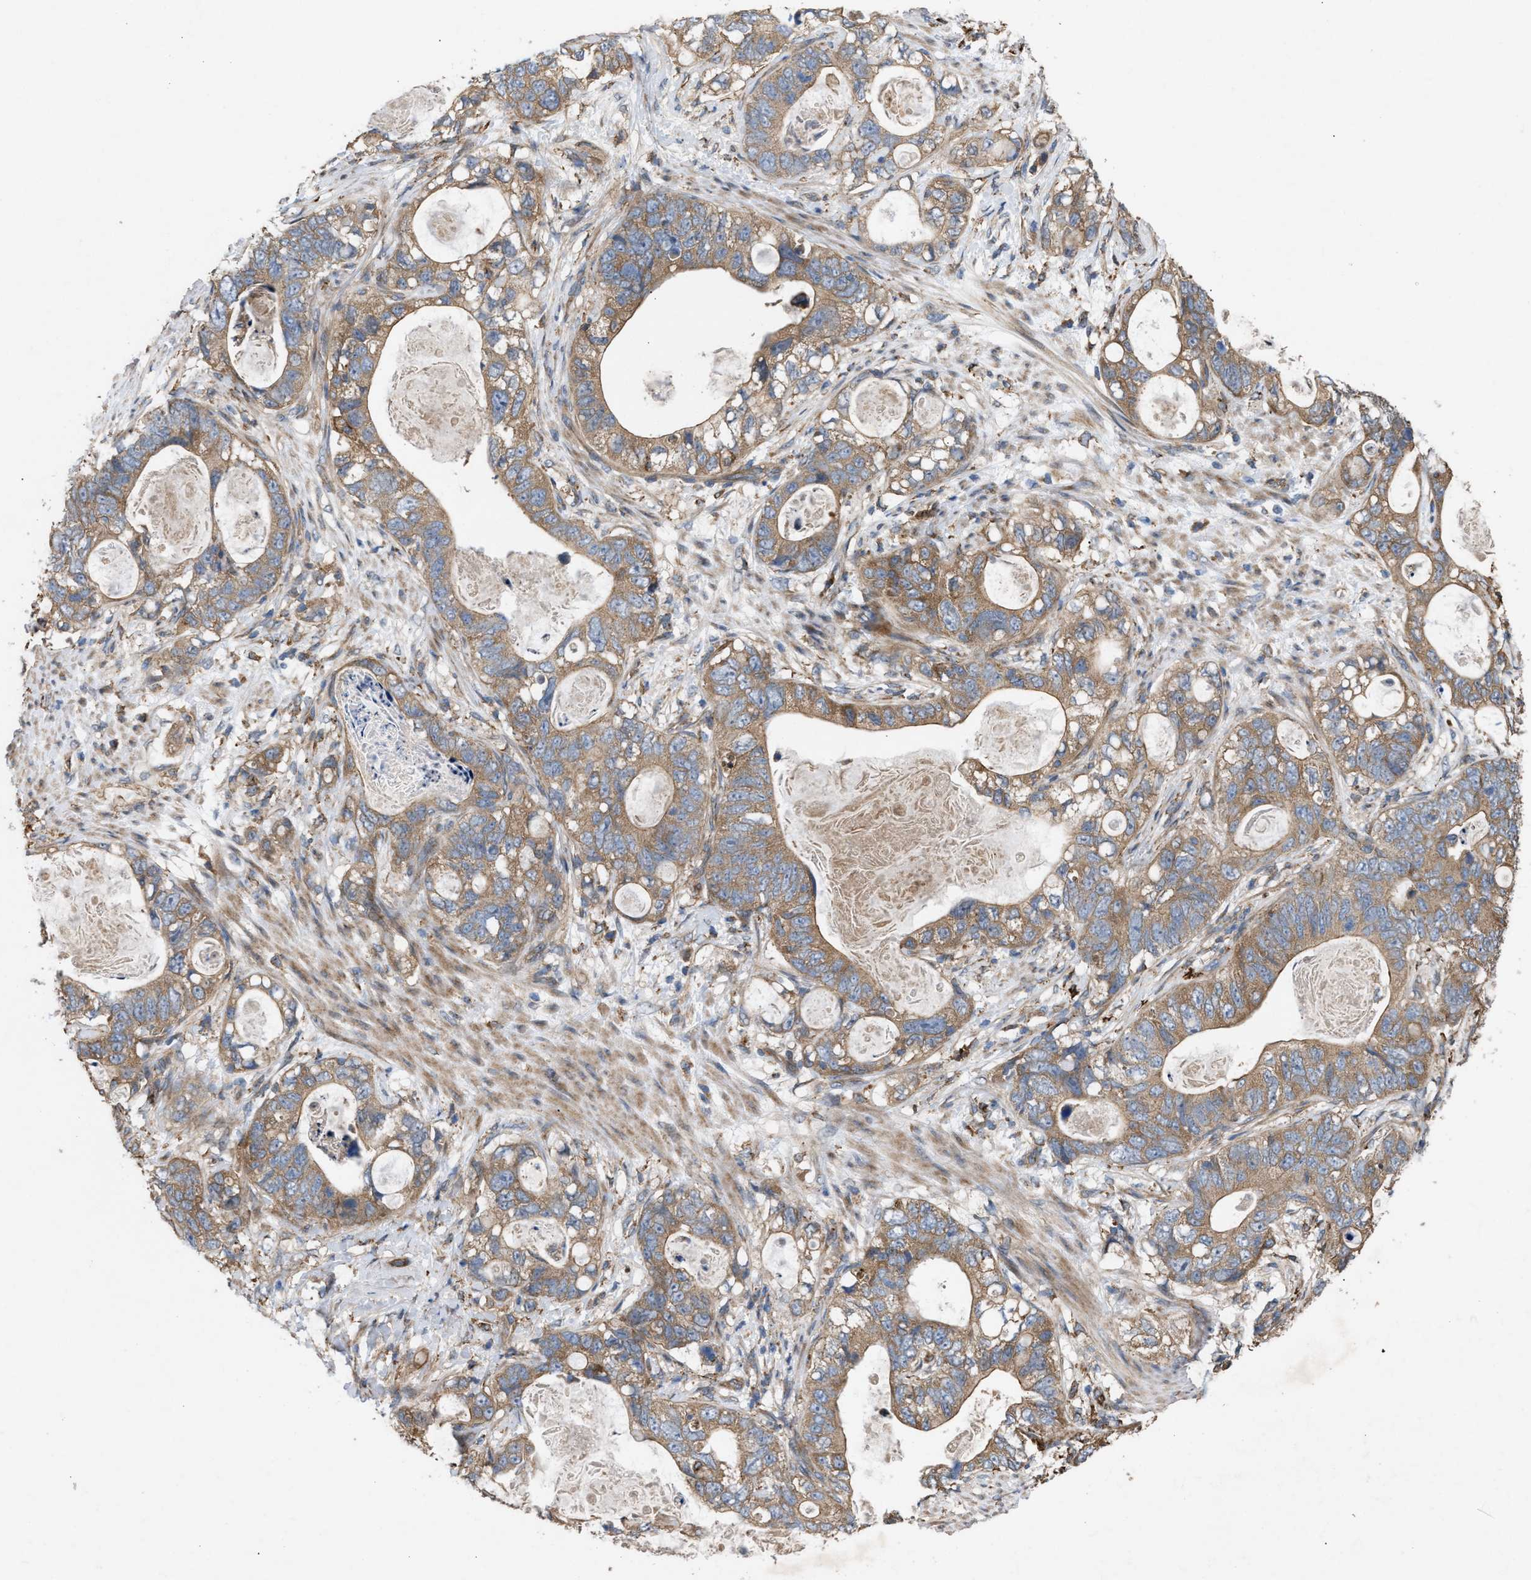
{"staining": {"intensity": "moderate", "quantity": ">75%", "location": "cytoplasmic/membranous"}, "tissue": "stomach cancer", "cell_type": "Tumor cells", "image_type": "cancer", "snomed": [{"axis": "morphology", "description": "Normal tissue, NOS"}, {"axis": "morphology", "description": "Adenocarcinoma, NOS"}, {"axis": "topography", "description": "Stomach"}], "caption": "Tumor cells demonstrate medium levels of moderate cytoplasmic/membranous staining in about >75% of cells in human stomach adenocarcinoma. (Brightfield microscopy of DAB IHC at high magnification).", "gene": "GCC1", "patient": {"sex": "female", "age": 89}}